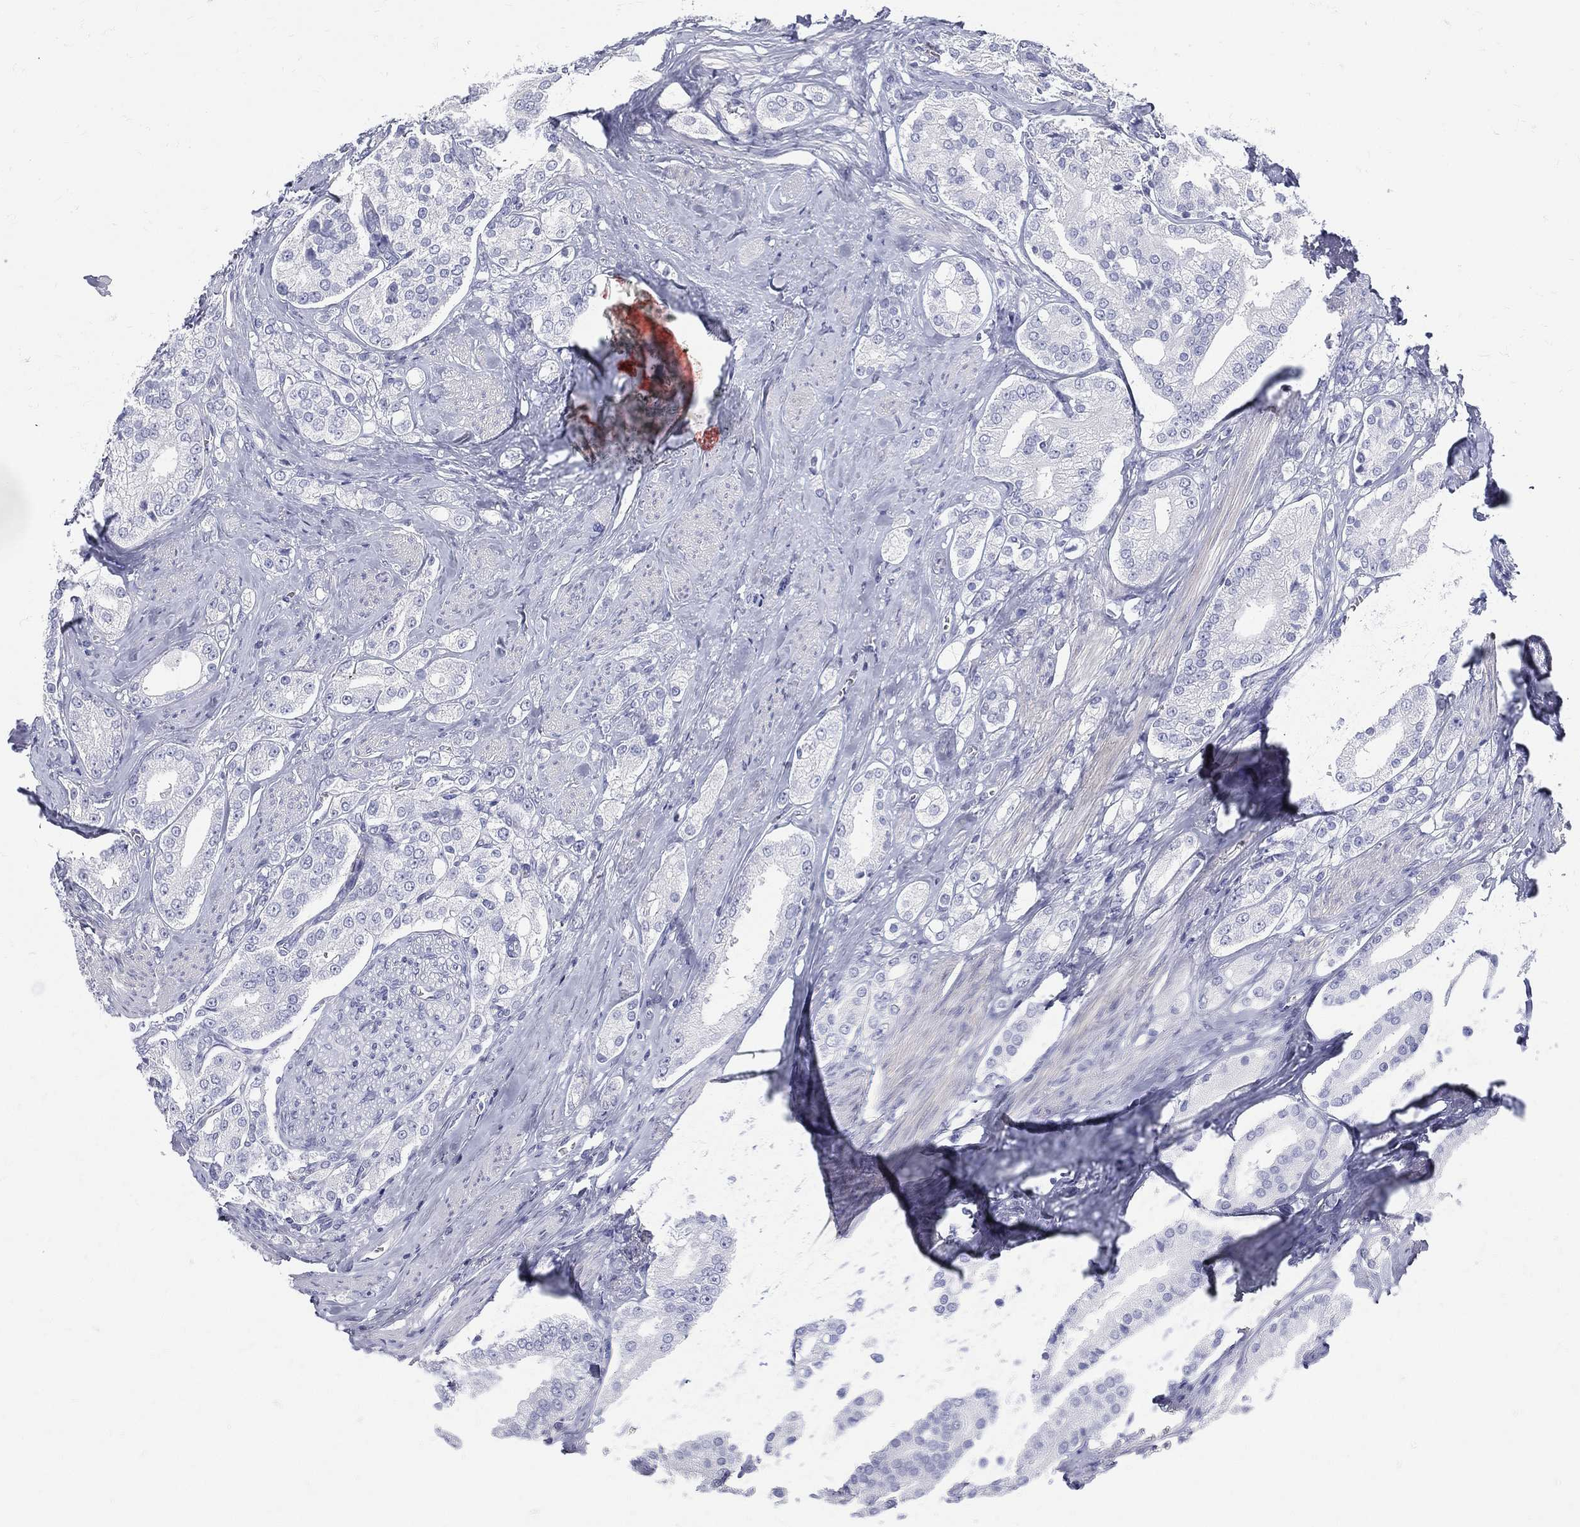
{"staining": {"intensity": "negative", "quantity": "none", "location": "none"}, "tissue": "prostate cancer", "cell_type": "Tumor cells", "image_type": "cancer", "snomed": [{"axis": "morphology", "description": "Adenocarcinoma, NOS"}, {"axis": "topography", "description": "Prostate and seminal vesicle, NOS"}, {"axis": "topography", "description": "Prostate"}], "caption": "This is an IHC micrograph of prostate adenocarcinoma. There is no expression in tumor cells.", "gene": "ETNPPL", "patient": {"sex": "male", "age": 67}}